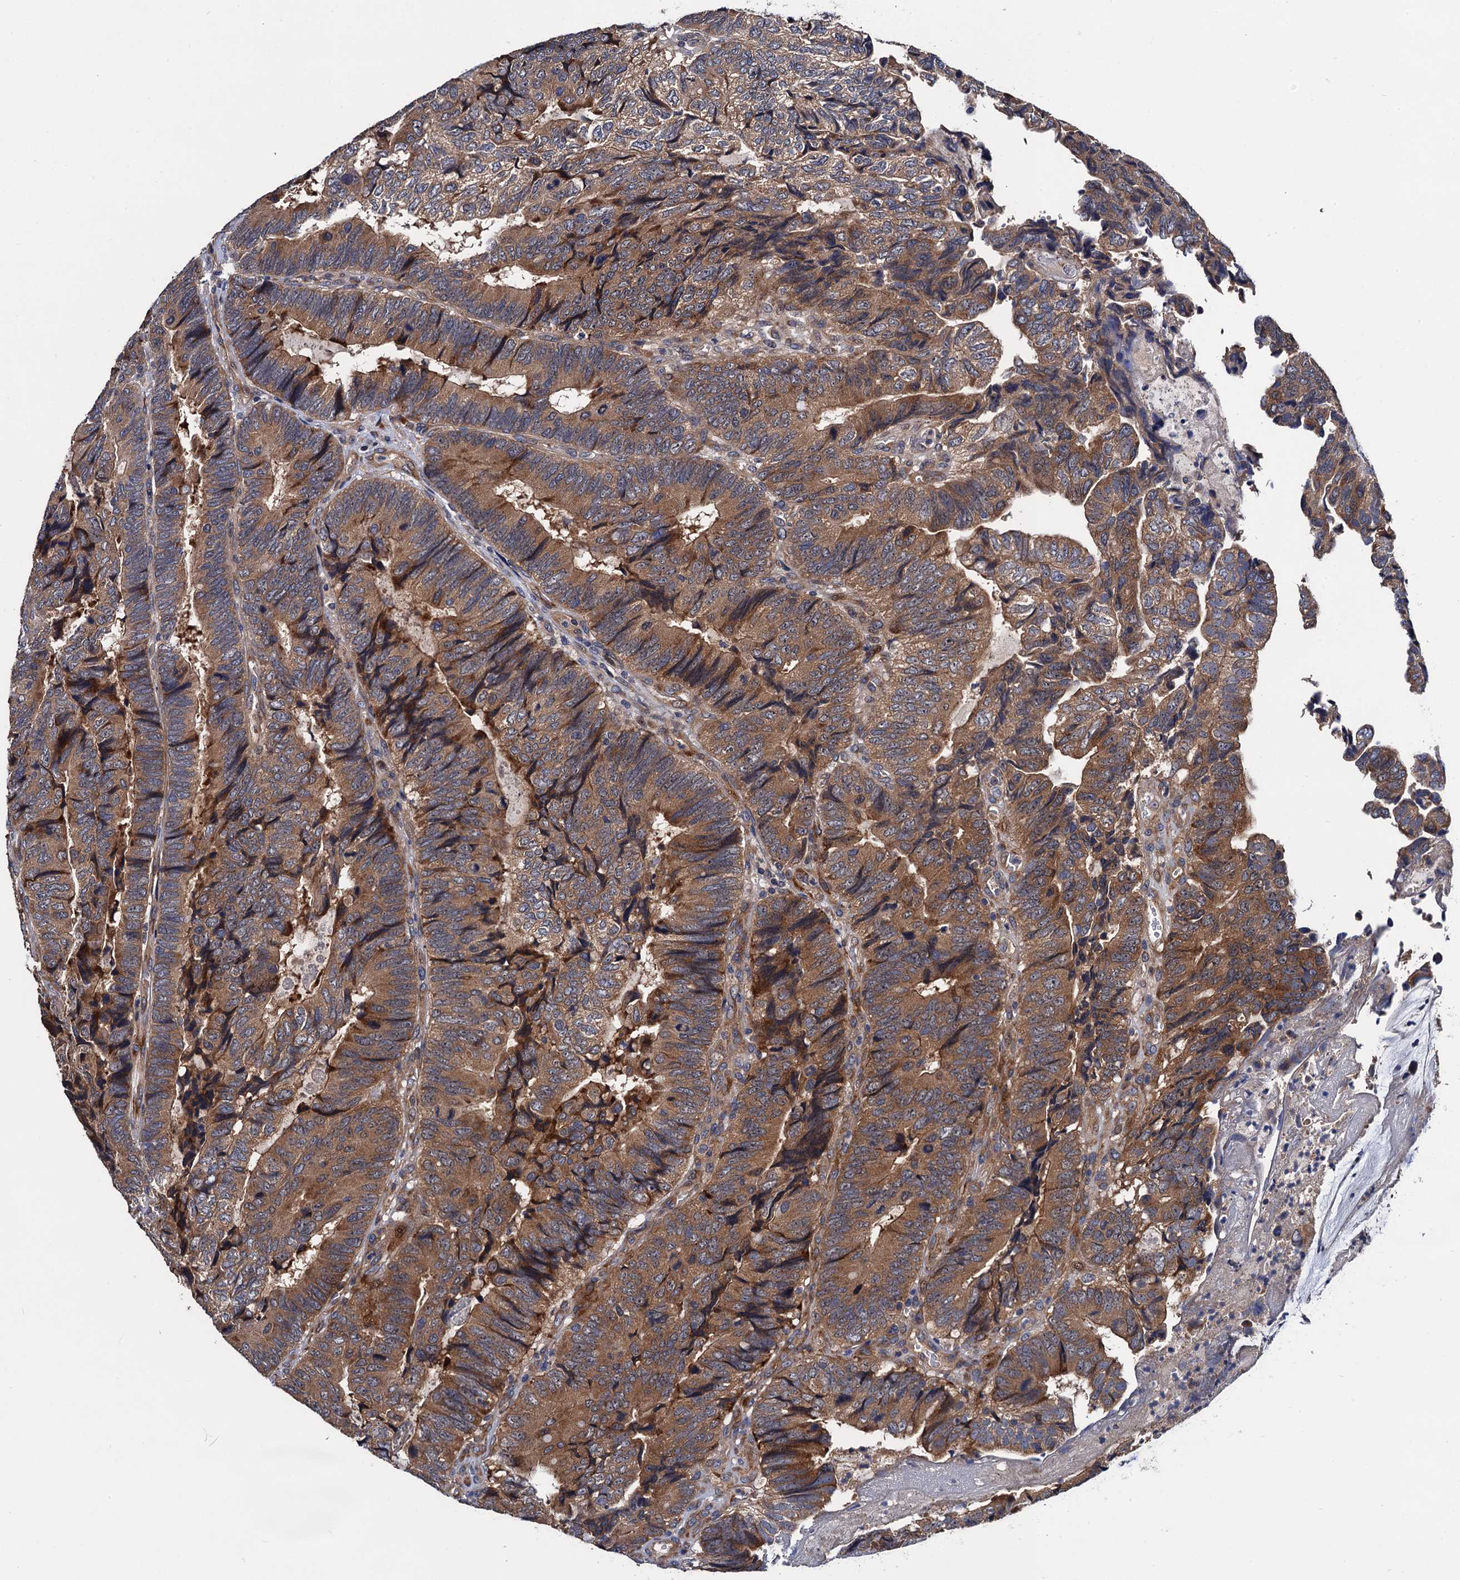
{"staining": {"intensity": "moderate", "quantity": ">75%", "location": "cytoplasmic/membranous"}, "tissue": "colorectal cancer", "cell_type": "Tumor cells", "image_type": "cancer", "snomed": [{"axis": "morphology", "description": "Adenocarcinoma, NOS"}, {"axis": "topography", "description": "Colon"}], "caption": "An IHC micrograph of tumor tissue is shown. Protein staining in brown labels moderate cytoplasmic/membranous positivity in colorectal cancer within tumor cells. (IHC, brightfield microscopy, high magnification).", "gene": "TRMT112", "patient": {"sex": "female", "age": 67}}